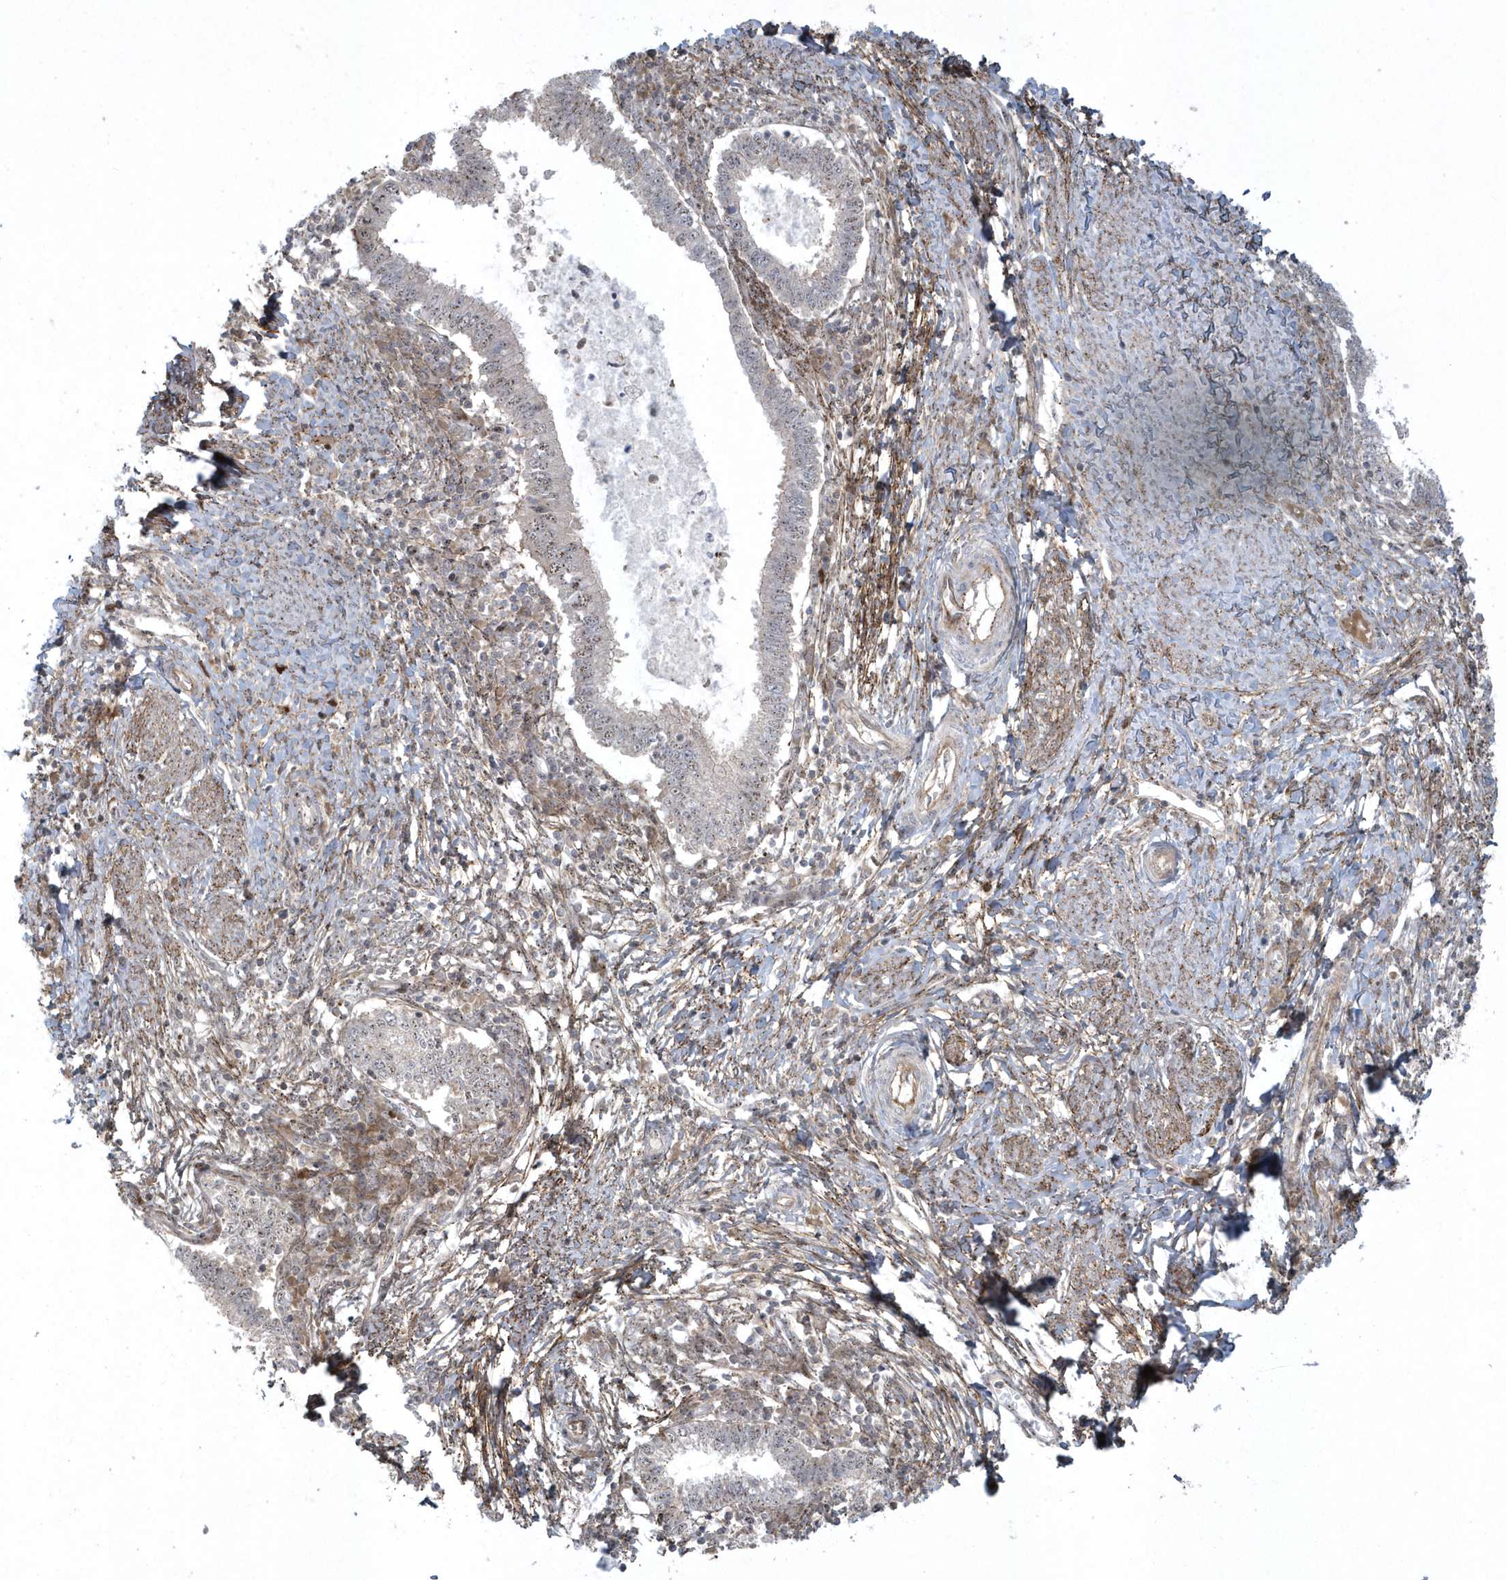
{"staining": {"intensity": "weak", "quantity": "<25%", "location": "cytoplasmic/membranous,nuclear"}, "tissue": "cervical cancer", "cell_type": "Tumor cells", "image_type": "cancer", "snomed": [{"axis": "morphology", "description": "Adenocarcinoma, NOS"}, {"axis": "topography", "description": "Cervix"}], "caption": "This is an IHC photomicrograph of cervical adenocarcinoma. There is no expression in tumor cells.", "gene": "MASP2", "patient": {"sex": "female", "age": 36}}